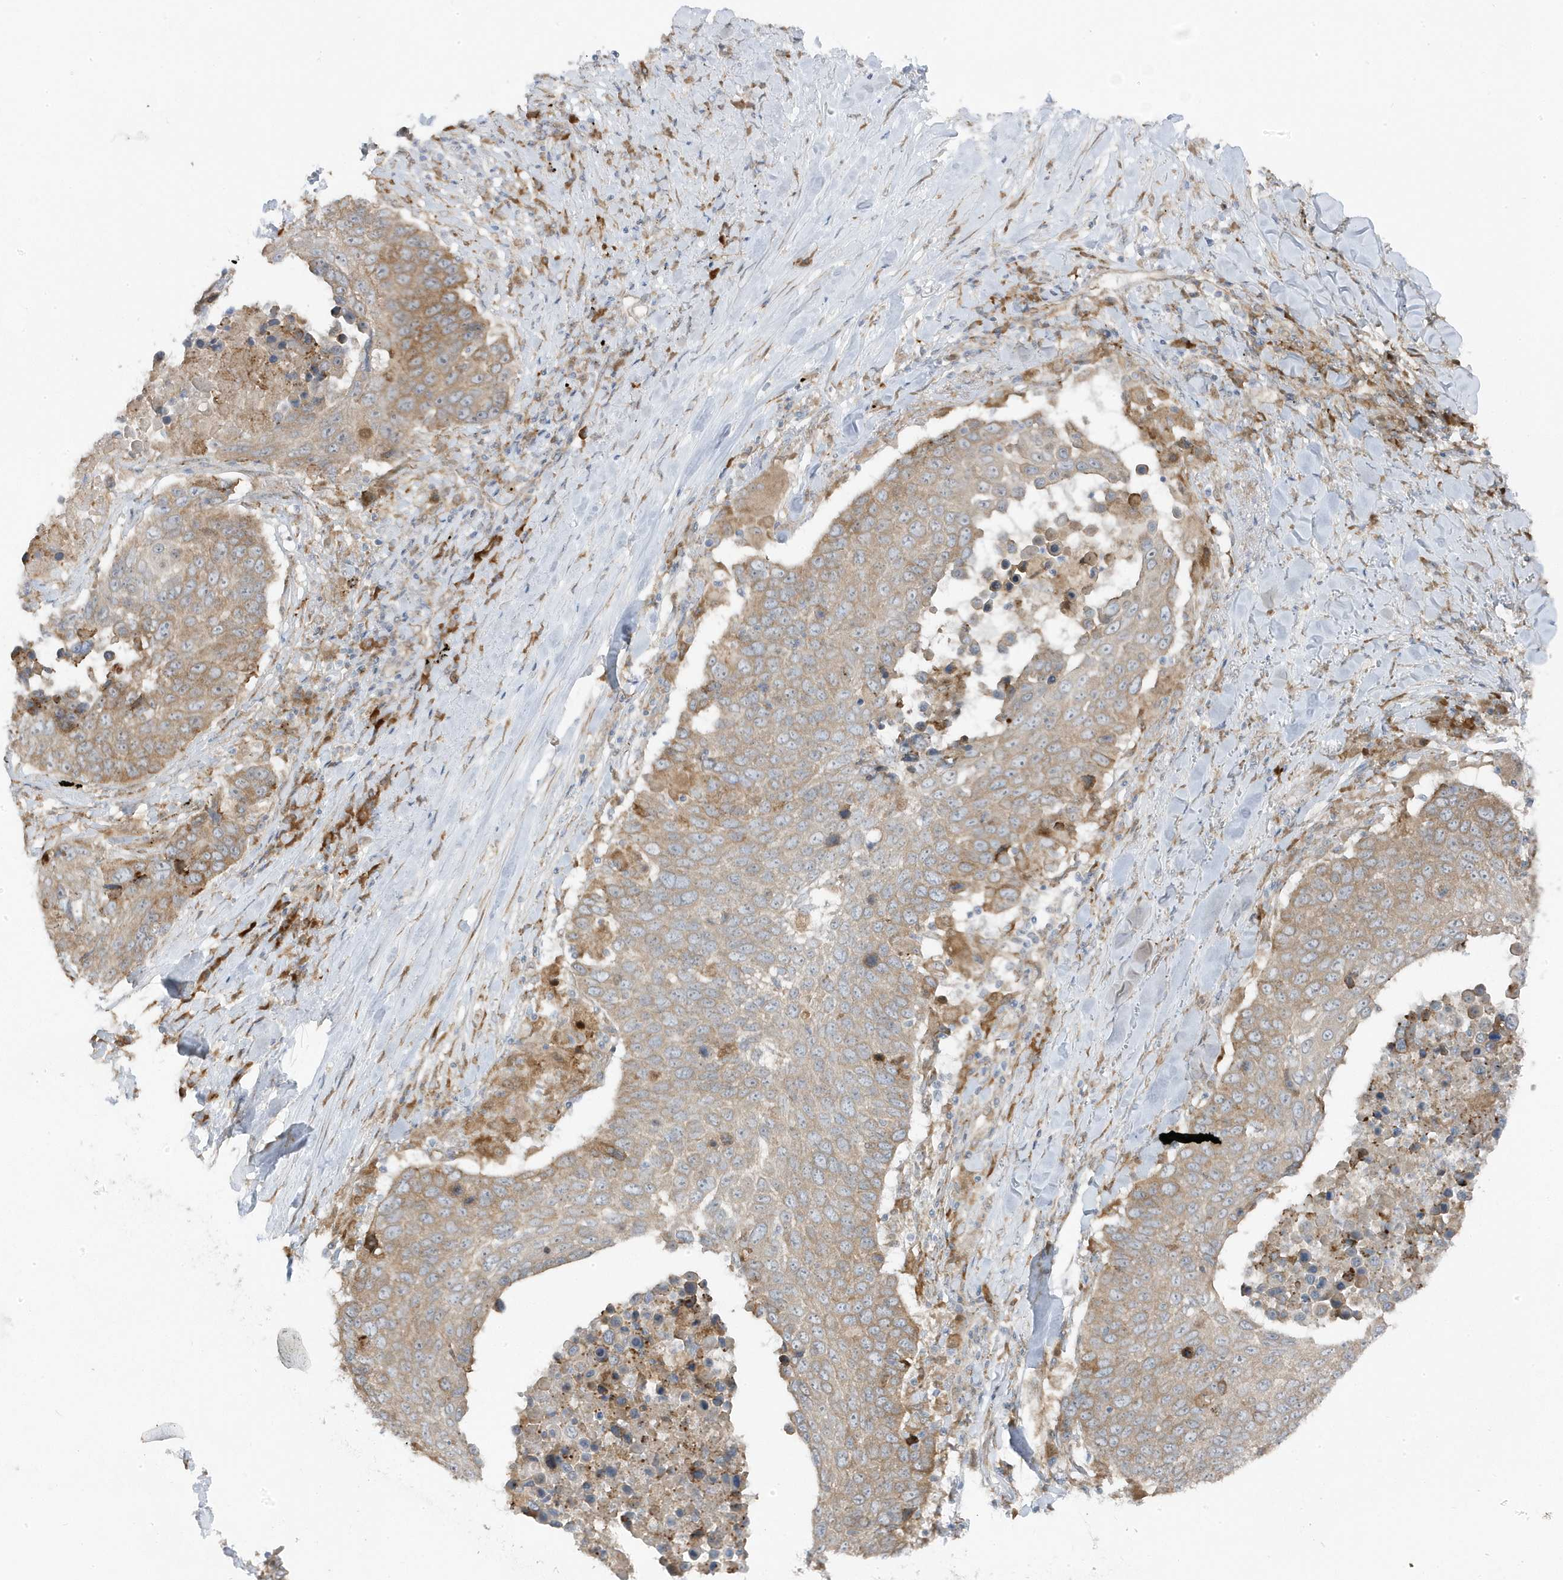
{"staining": {"intensity": "weak", "quantity": ">75%", "location": "cytoplasmic/membranous"}, "tissue": "lung cancer", "cell_type": "Tumor cells", "image_type": "cancer", "snomed": [{"axis": "morphology", "description": "Squamous cell carcinoma, NOS"}, {"axis": "topography", "description": "Lung"}], "caption": "Brown immunohistochemical staining in human lung squamous cell carcinoma displays weak cytoplasmic/membranous expression in approximately >75% of tumor cells.", "gene": "ZNF654", "patient": {"sex": "male", "age": 66}}